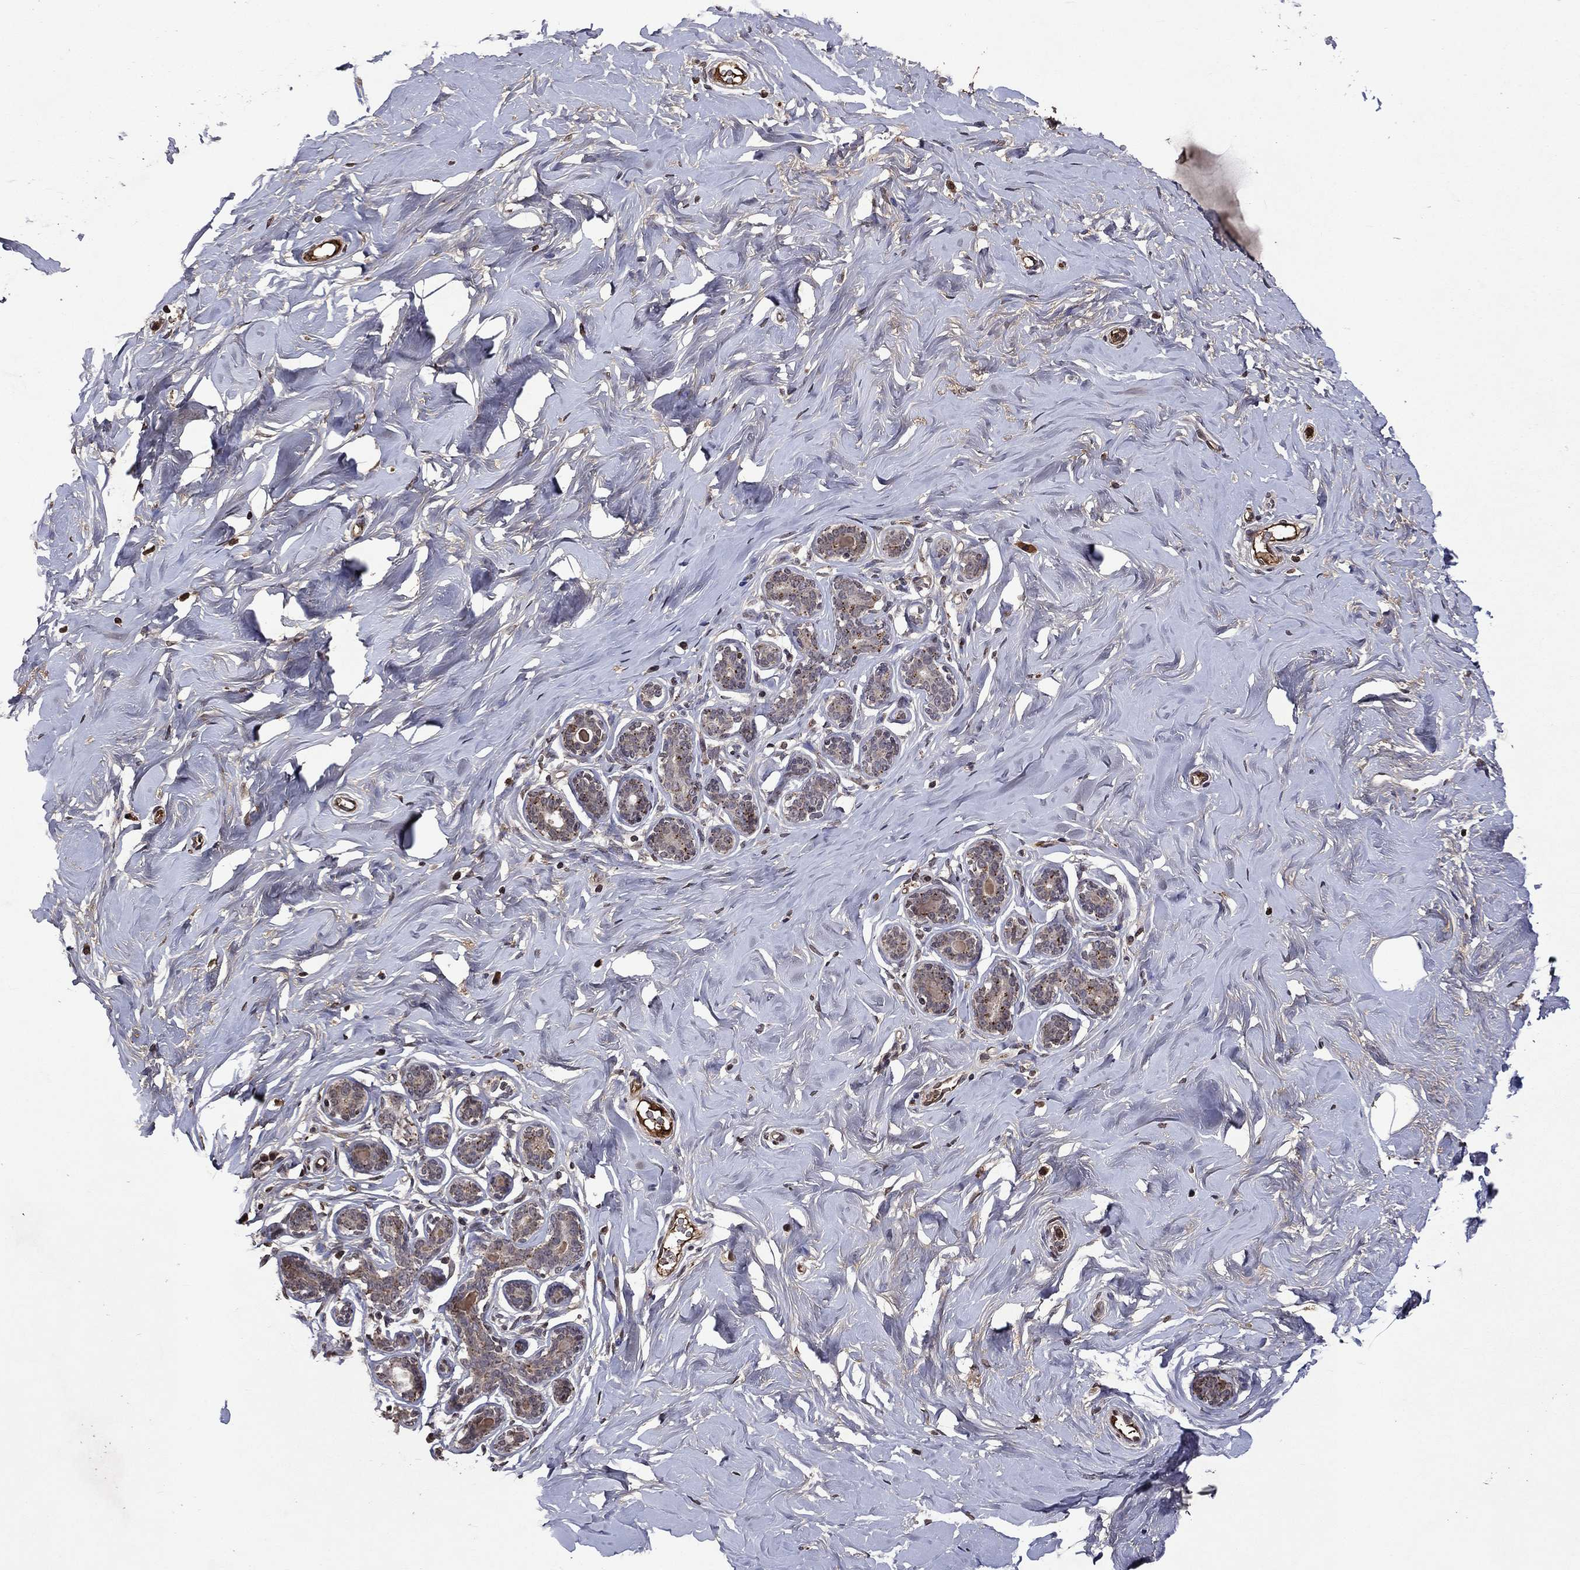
{"staining": {"intensity": "negative", "quantity": "none", "location": "none"}, "tissue": "breast", "cell_type": "Adipocytes", "image_type": "normal", "snomed": [{"axis": "morphology", "description": "Normal tissue, NOS"}, {"axis": "topography", "description": "Skin"}, {"axis": "topography", "description": "Breast"}], "caption": "This photomicrograph is of normal breast stained with immunohistochemistry to label a protein in brown with the nuclei are counter-stained blue. There is no expression in adipocytes.", "gene": "NLGN1", "patient": {"sex": "female", "age": 43}}